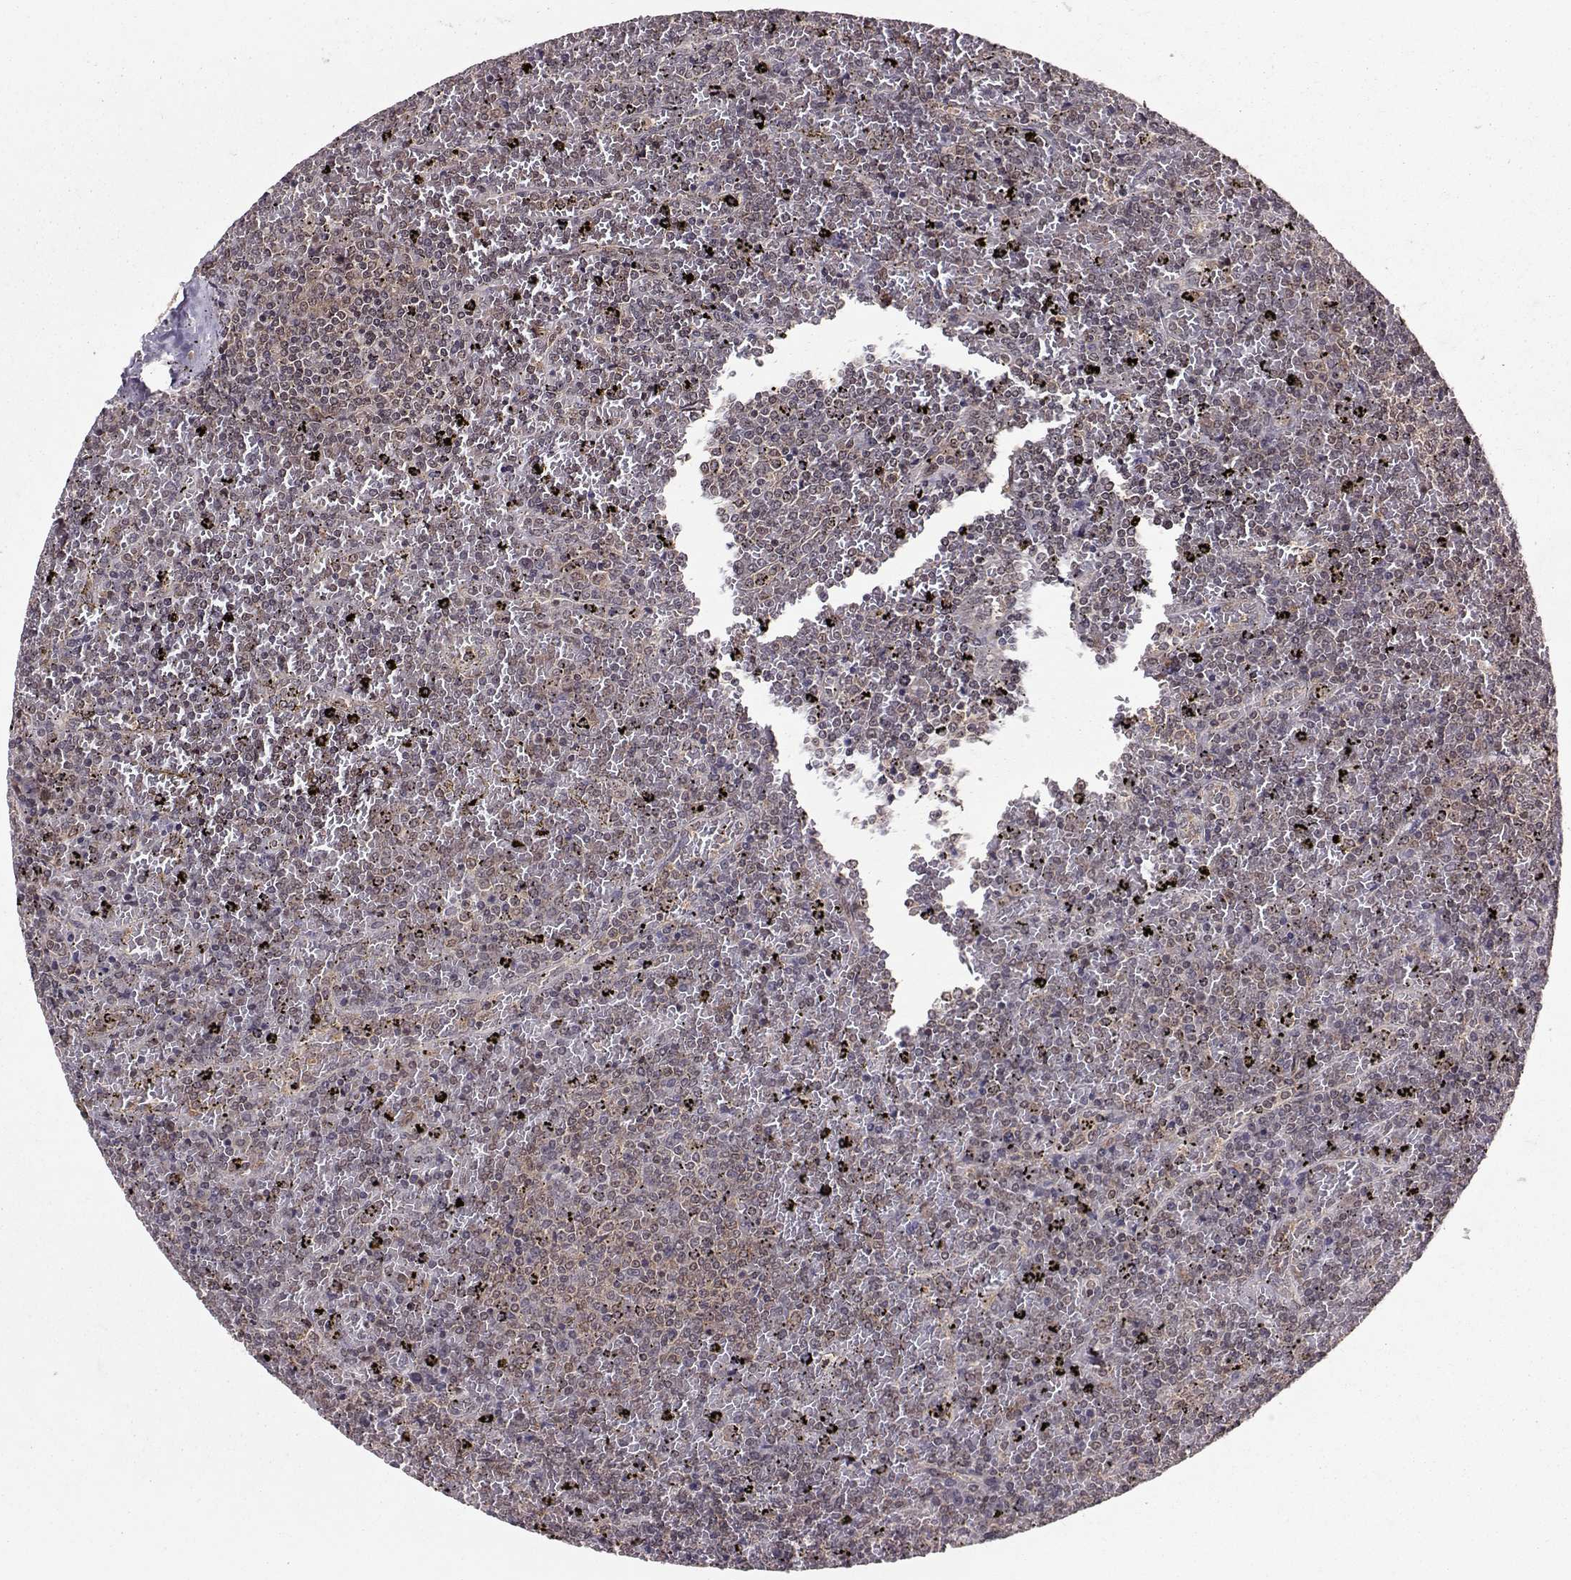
{"staining": {"intensity": "negative", "quantity": "none", "location": "none"}, "tissue": "lymphoma", "cell_type": "Tumor cells", "image_type": "cancer", "snomed": [{"axis": "morphology", "description": "Malignant lymphoma, non-Hodgkin's type, Low grade"}, {"axis": "topography", "description": "Spleen"}], "caption": "A photomicrograph of human lymphoma is negative for staining in tumor cells. Brightfield microscopy of IHC stained with DAB (brown) and hematoxylin (blue), captured at high magnification.", "gene": "PPP2R2A", "patient": {"sex": "female", "age": 77}}